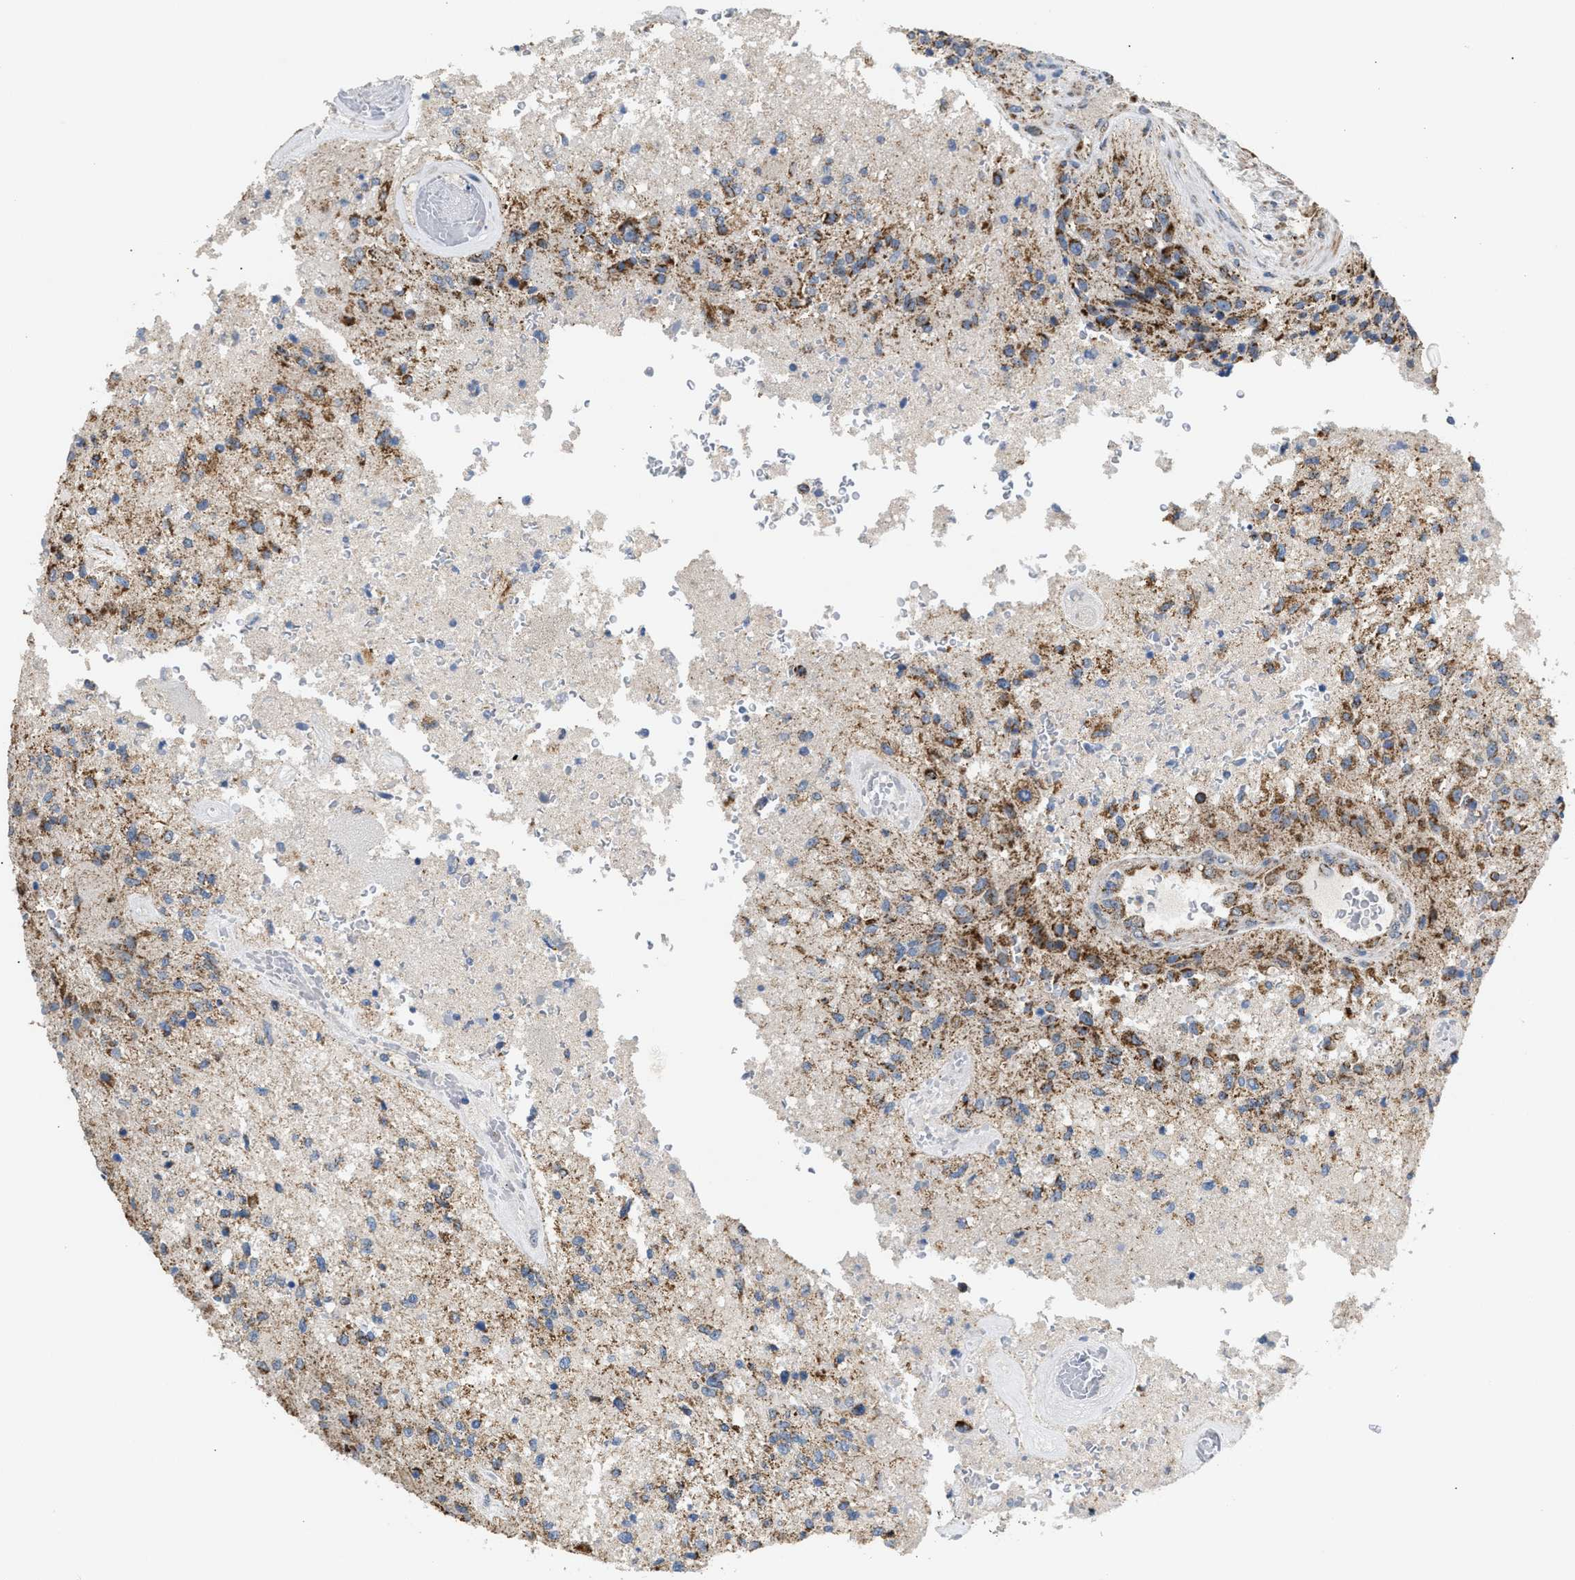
{"staining": {"intensity": "moderate", "quantity": "25%-75%", "location": "cytoplasmic/membranous"}, "tissue": "glioma", "cell_type": "Tumor cells", "image_type": "cancer", "snomed": [{"axis": "morphology", "description": "Normal tissue, NOS"}, {"axis": "morphology", "description": "Glioma, malignant, High grade"}, {"axis": "topography", "description": "Cerebral cortex"}], "caption": "Immunohistochemistry micrograph of neoplastic tissue: malignant high-grade glioma stained using IHC exhibits medium levels of moderate protein expression localized specifically in the cytoplasmic/membranous of tumor cells, appearing as a cytoplasmic/membranous brown color.", "gene": "TACO1", "patient": {"sex": "male", "age": 77}}